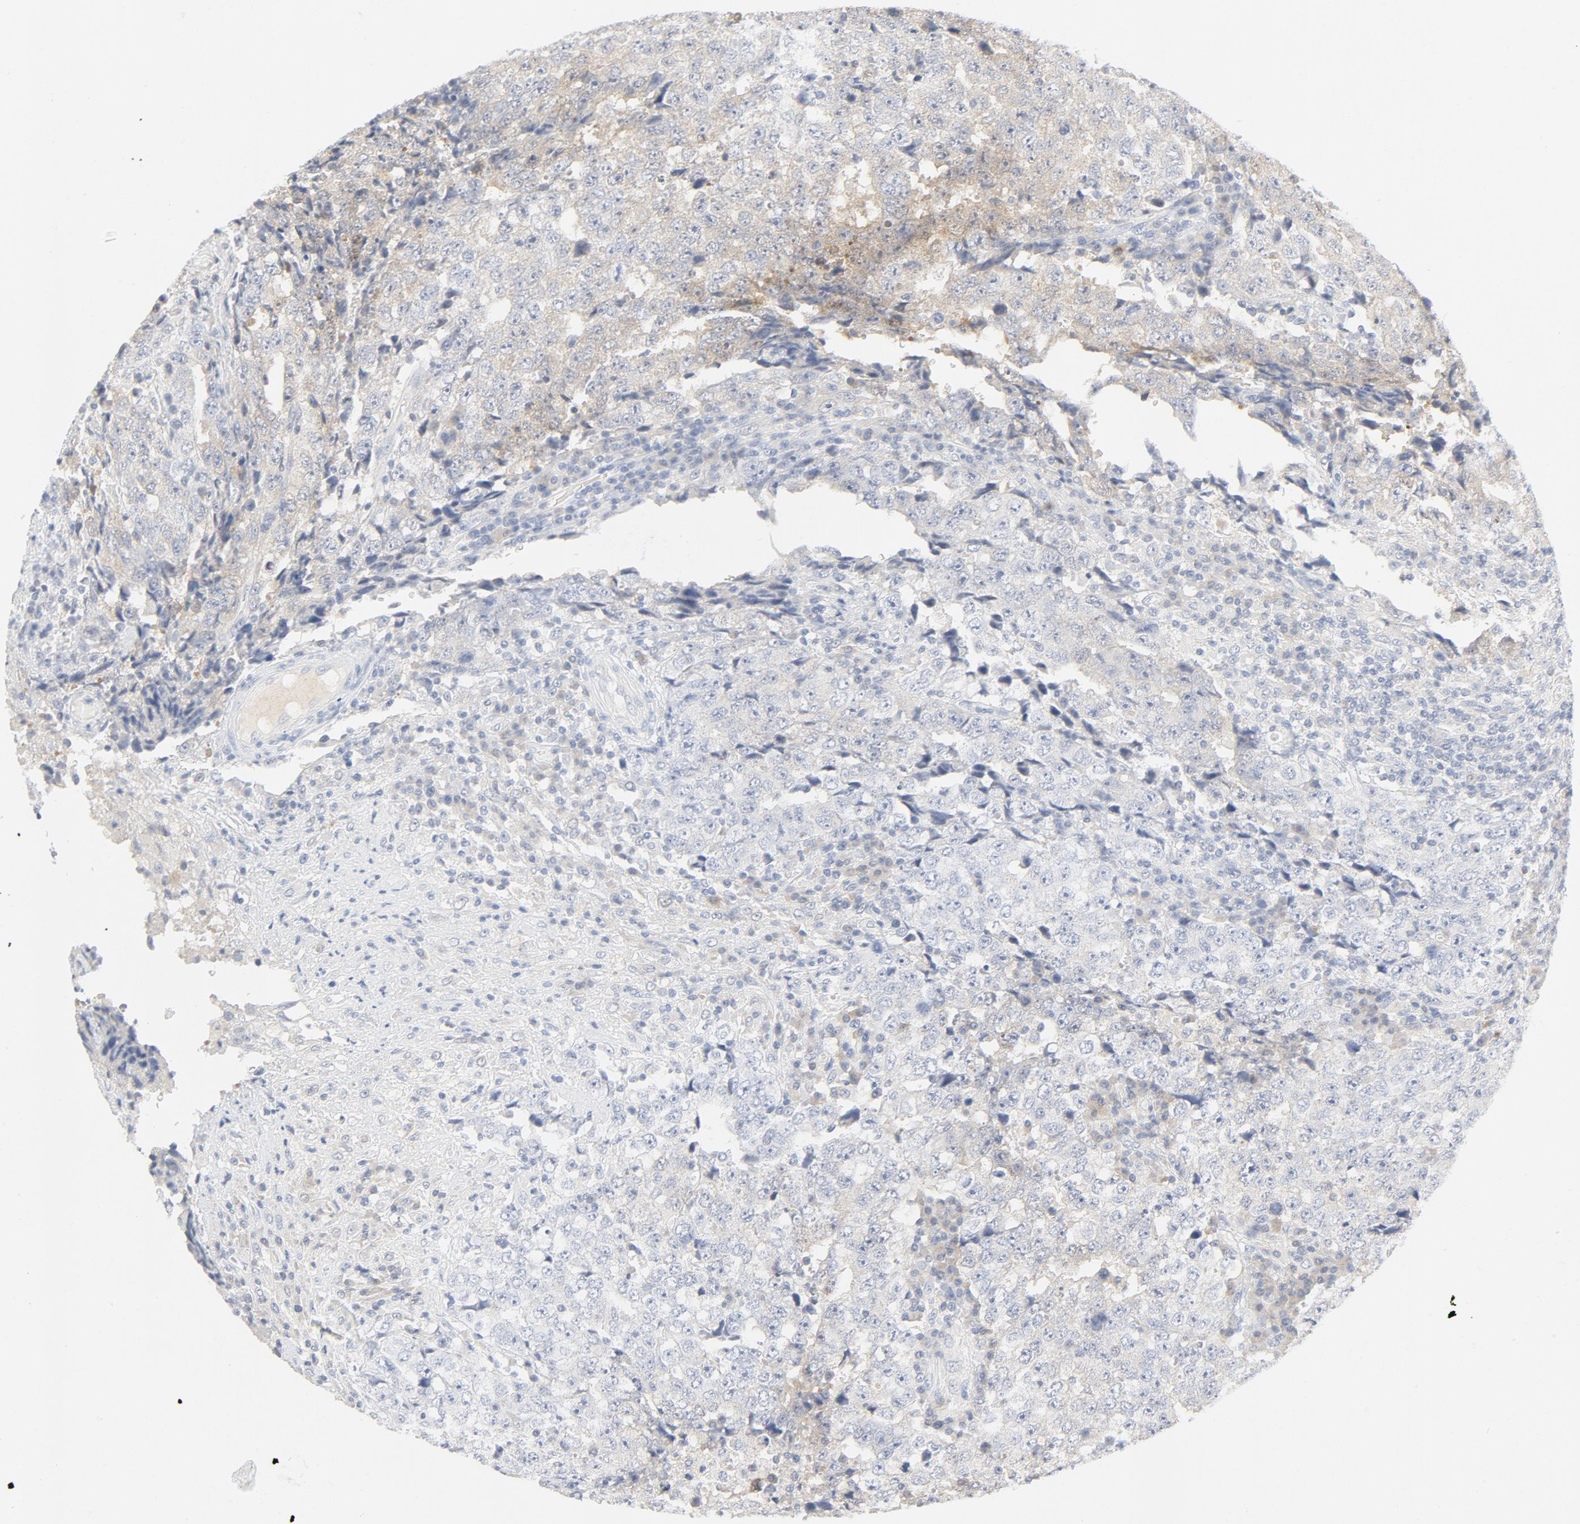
{"staining": {"intensity": "weak", "quantity": "<25%", "location": "cytoplasmic/membranous"}, "tissue": "testis cancer", "cell_type": "Tumor cells", "image_type": "cancer", "snomed": [{"axis": "morphology", "description": "Necrosis, NOS"}, {"axis": "morphology", "description": "Carcinoma, Embryonal, NOS"}, {"axis": "topography", "description": "Testis"}], "caption": "Photomicrograph shows no significant protein expression in tumor cells of testis embryonal carcinoma.", "gene": "PGM1", "patient": {"sex": "male", "age": 19}}